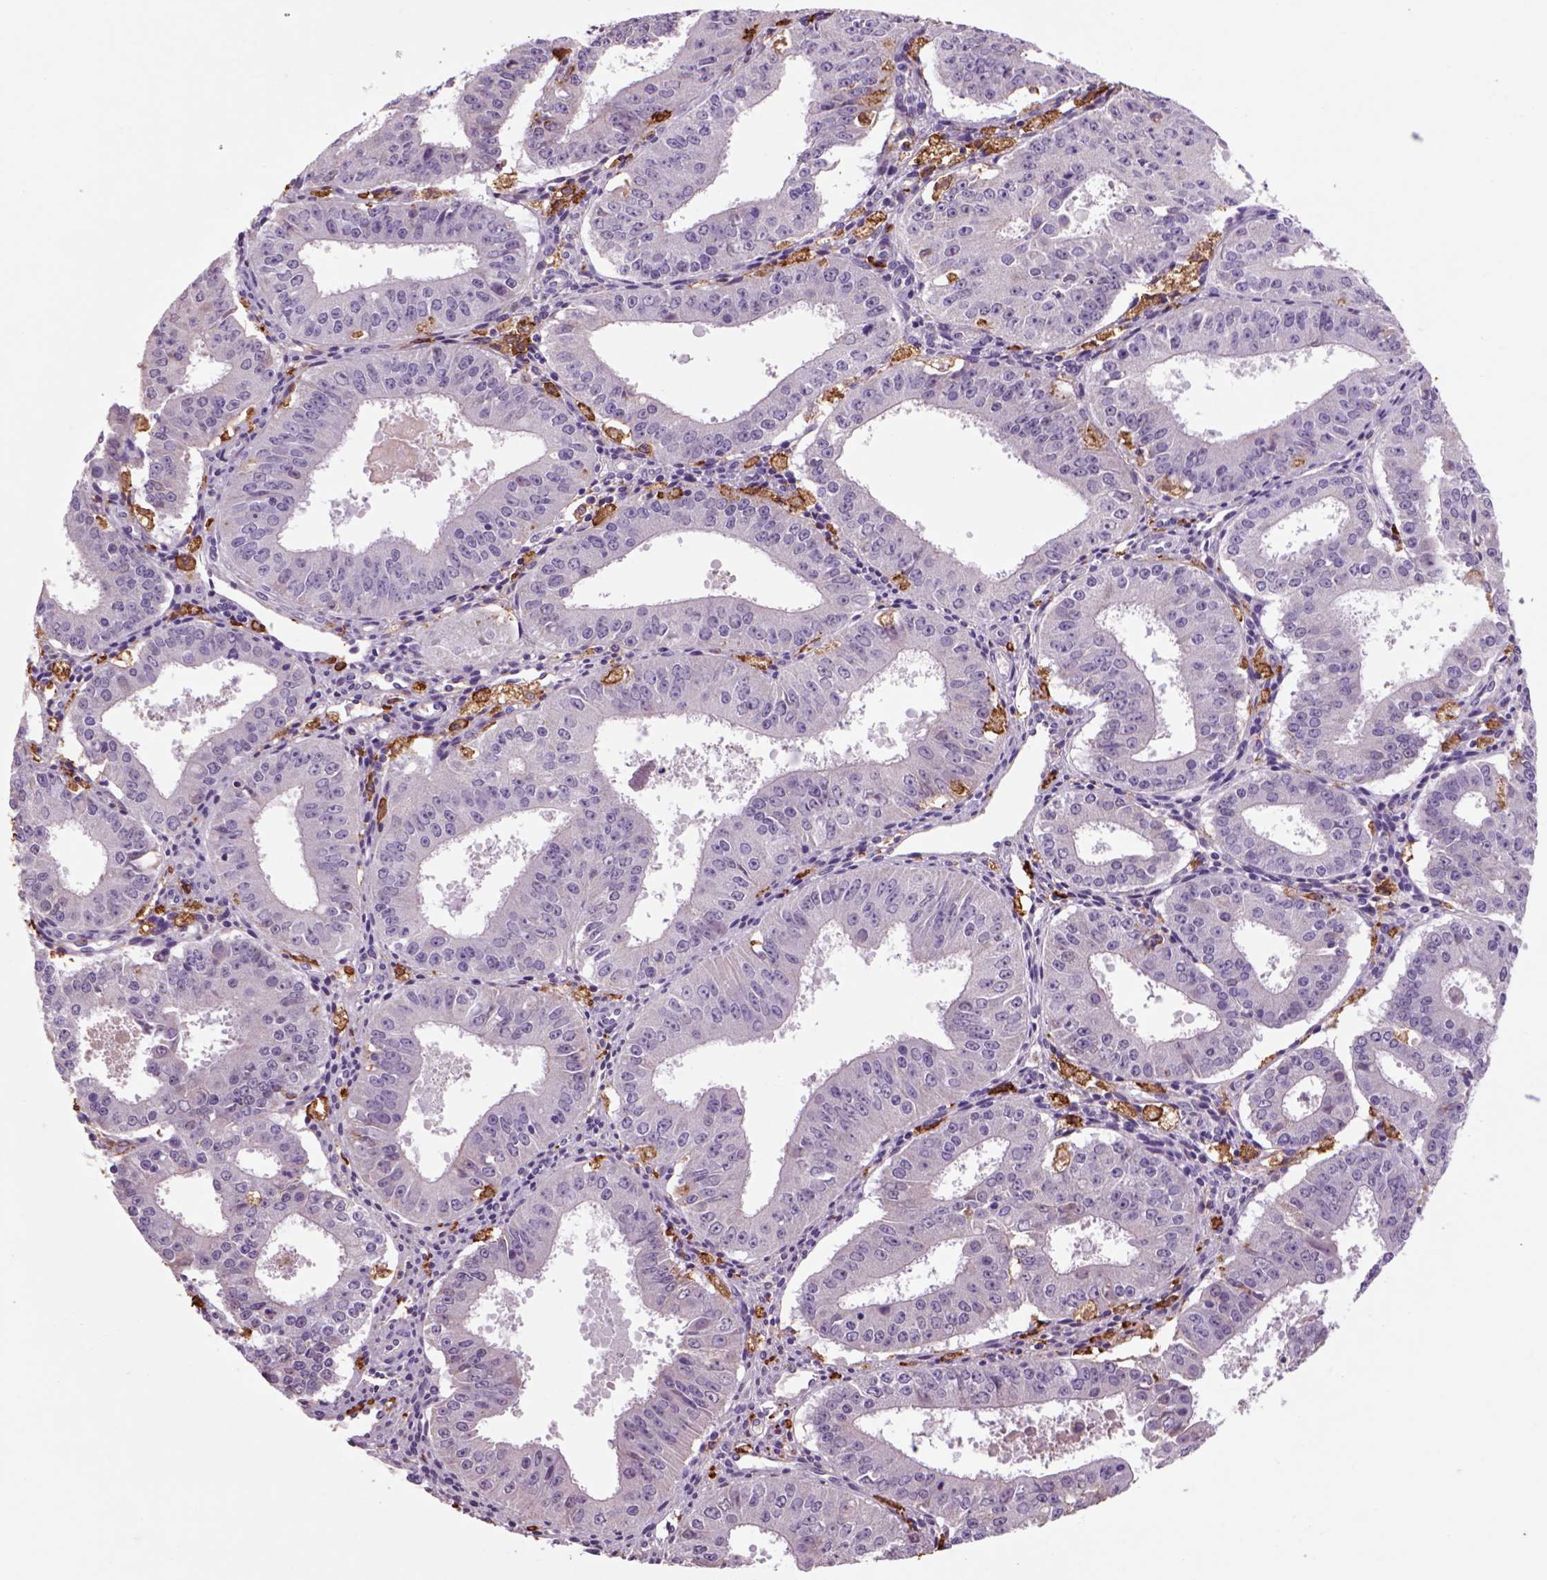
{"staining": {"intensity": "negative", "quantity": "none", "location": "none"}, "tissue": "ovarian cancer", "cell_type": "Tumor cells", "image_type": "cancer", "snomed": [{"axis": "morphology", "description": "Carcinoma, endometroid"}, {"axis": "topography", "description": "Ovary"}], "caption": "Tumor cells show no significant protein staining in ovarian cancer.", "gene": "CD14", "patient": {"sex": "female", "age": 42}}